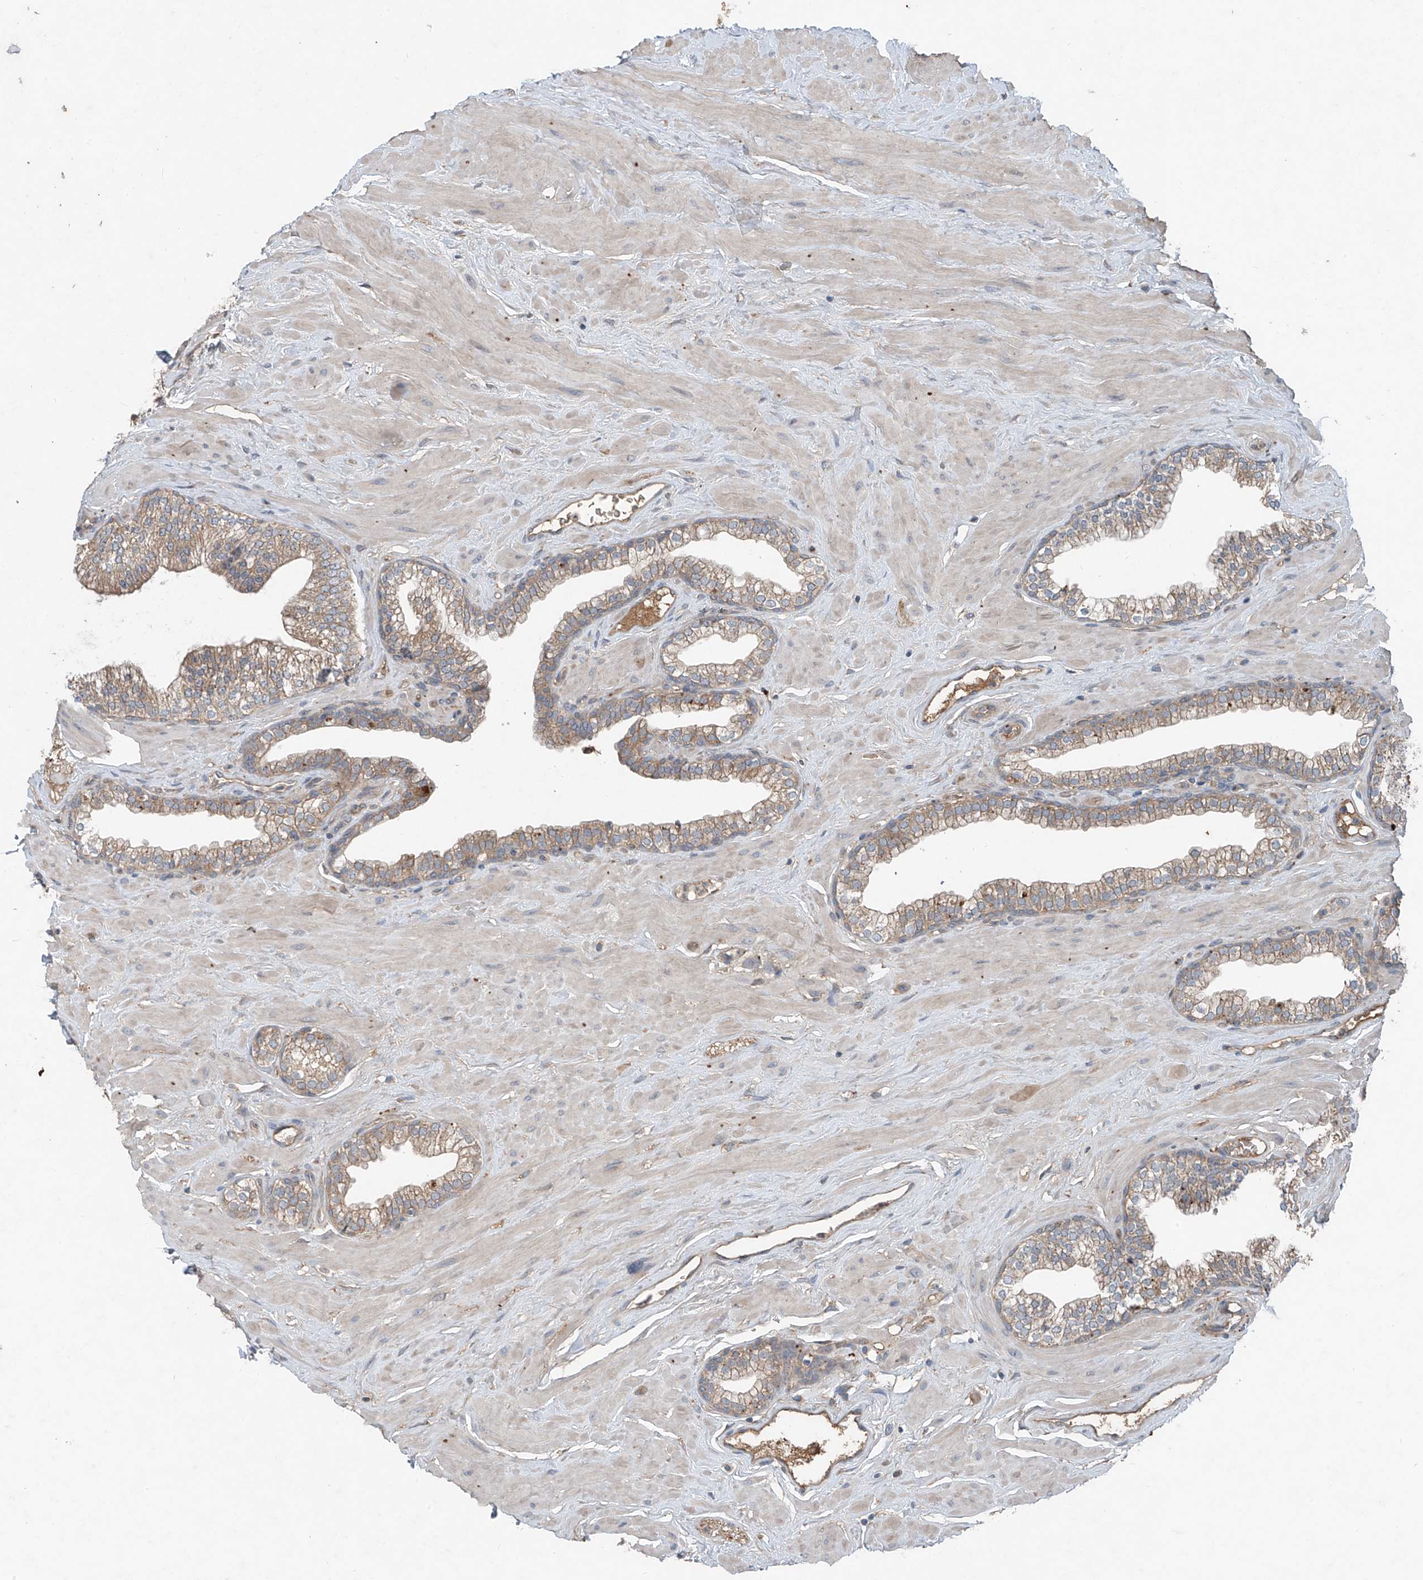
{"staining": {"intensity": "moderate", "quantity": ">75%", "location": "cytoplasmic/membranous"}, "tissue": "prostate", "cell_type": "Glandular cells", "image_type": "normal", "snomed": [{"axis": "morphology", "description": "Normal tissue, NOS"}, {"axis": "morphology", "description": "Urothelial carcinoma, Low grade"}, {"axis": "topography", "description": "Urinary bladder"}, {"axis": "topography", "description": "Prostate"}], "caption": "Immunohistochemistry (DAB) staining of unremarkable prostate shows moderate cytoplasmic/membranous protein expression in approximately >75% of glandular cells.", "gene": "FOXRED2", "patient": {"sex": "male", "age": 60}}